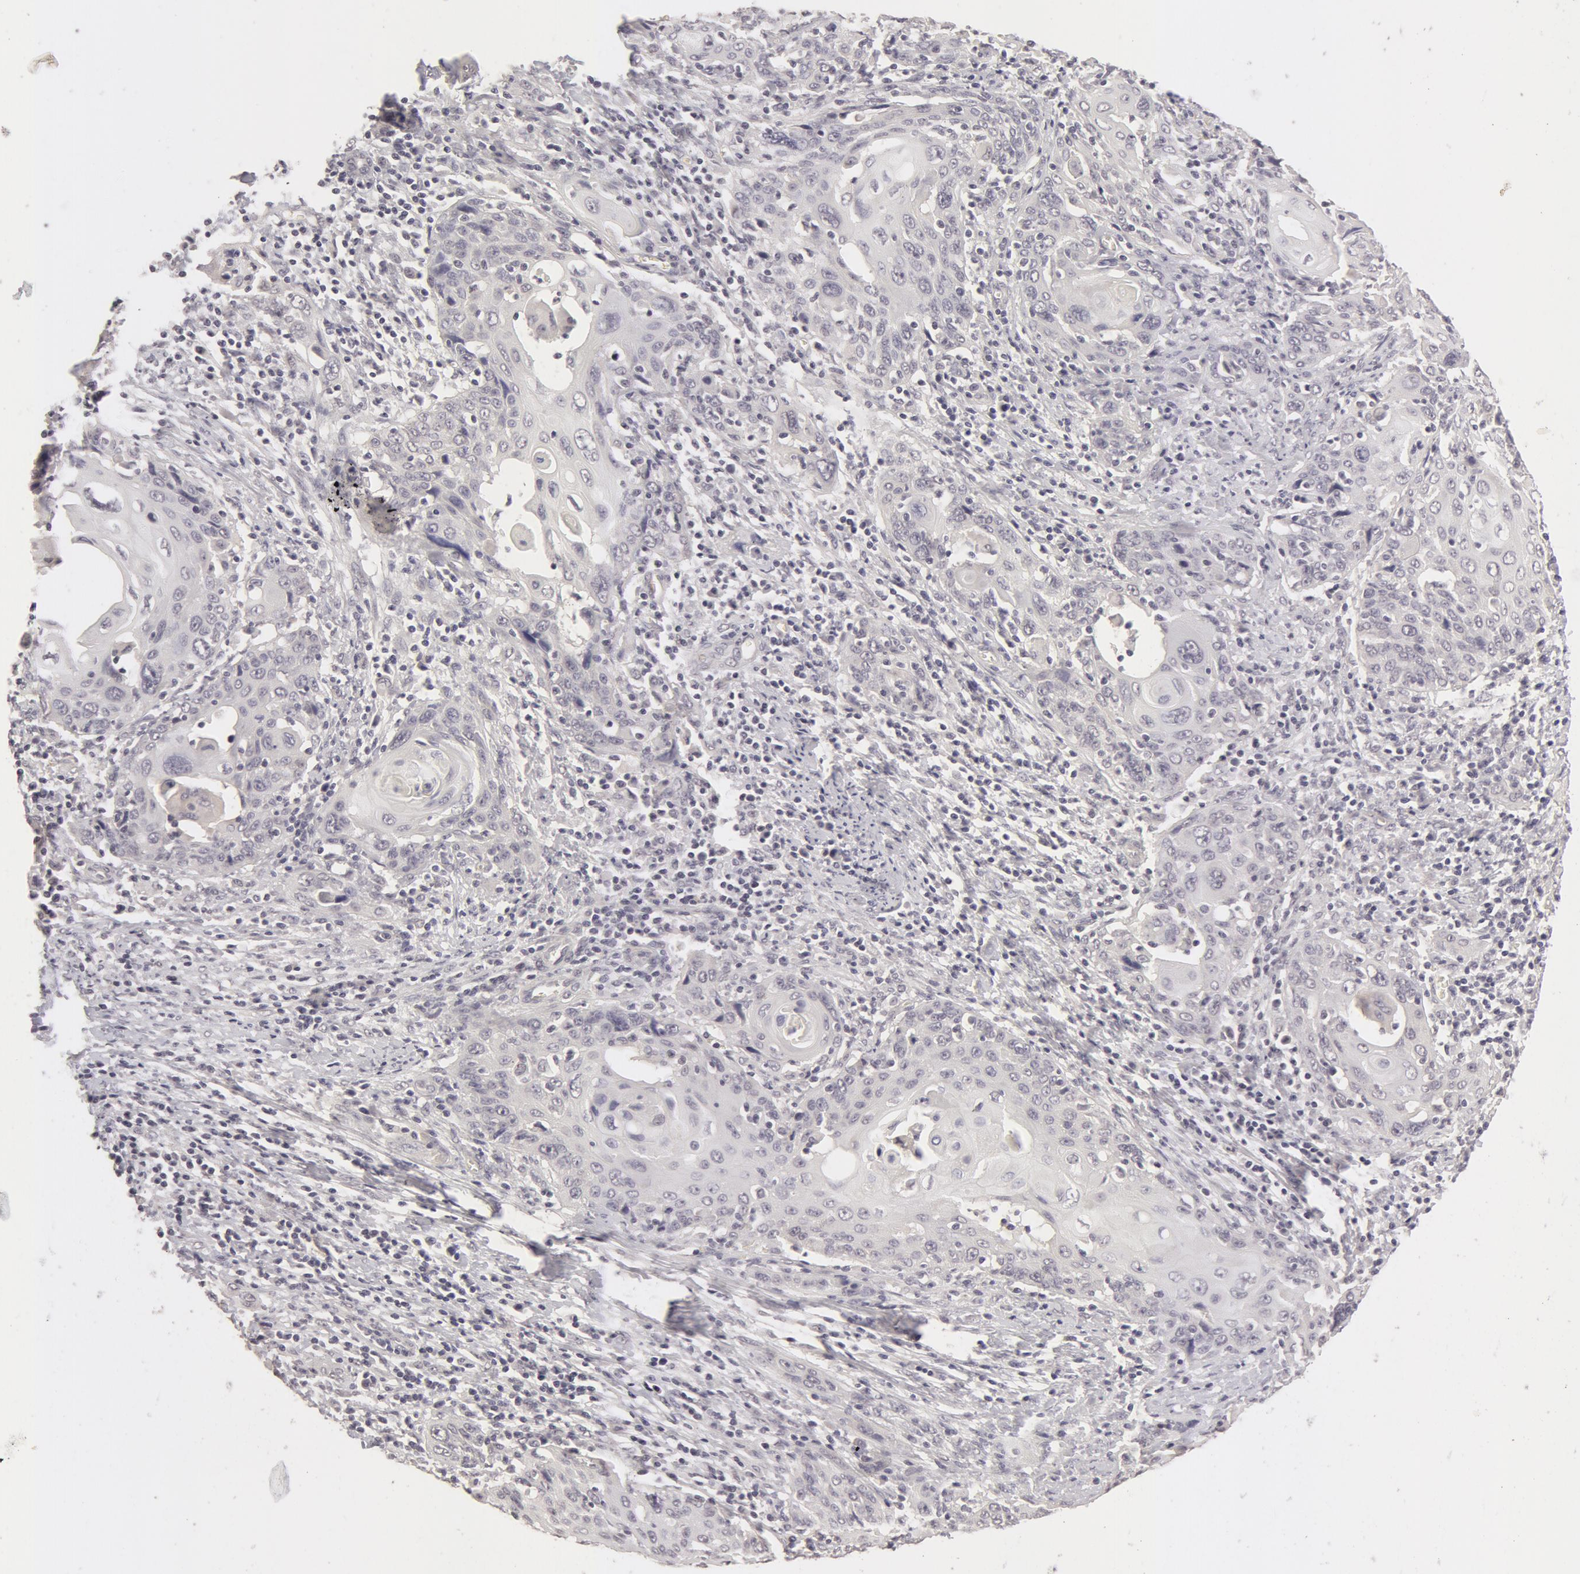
{"staining": {"intensity": "negative", "quantity": "none", "location": "none"}, "tissue": "cervical cancer", "cell_type": "Tumor cells", "image_type": "cancer", "snomed": [{"axis": "morphology", "description": "Squamous cell carcinoma, NOS"}, {"axis": "topography", "description": "Cervix"}], "caption": "Tumor cells are negative for protein expression in human cervical cancer (squamous cell carcinoma).", "gene": "ADAM10", "patient": {"sex": "female", "age": 54}}